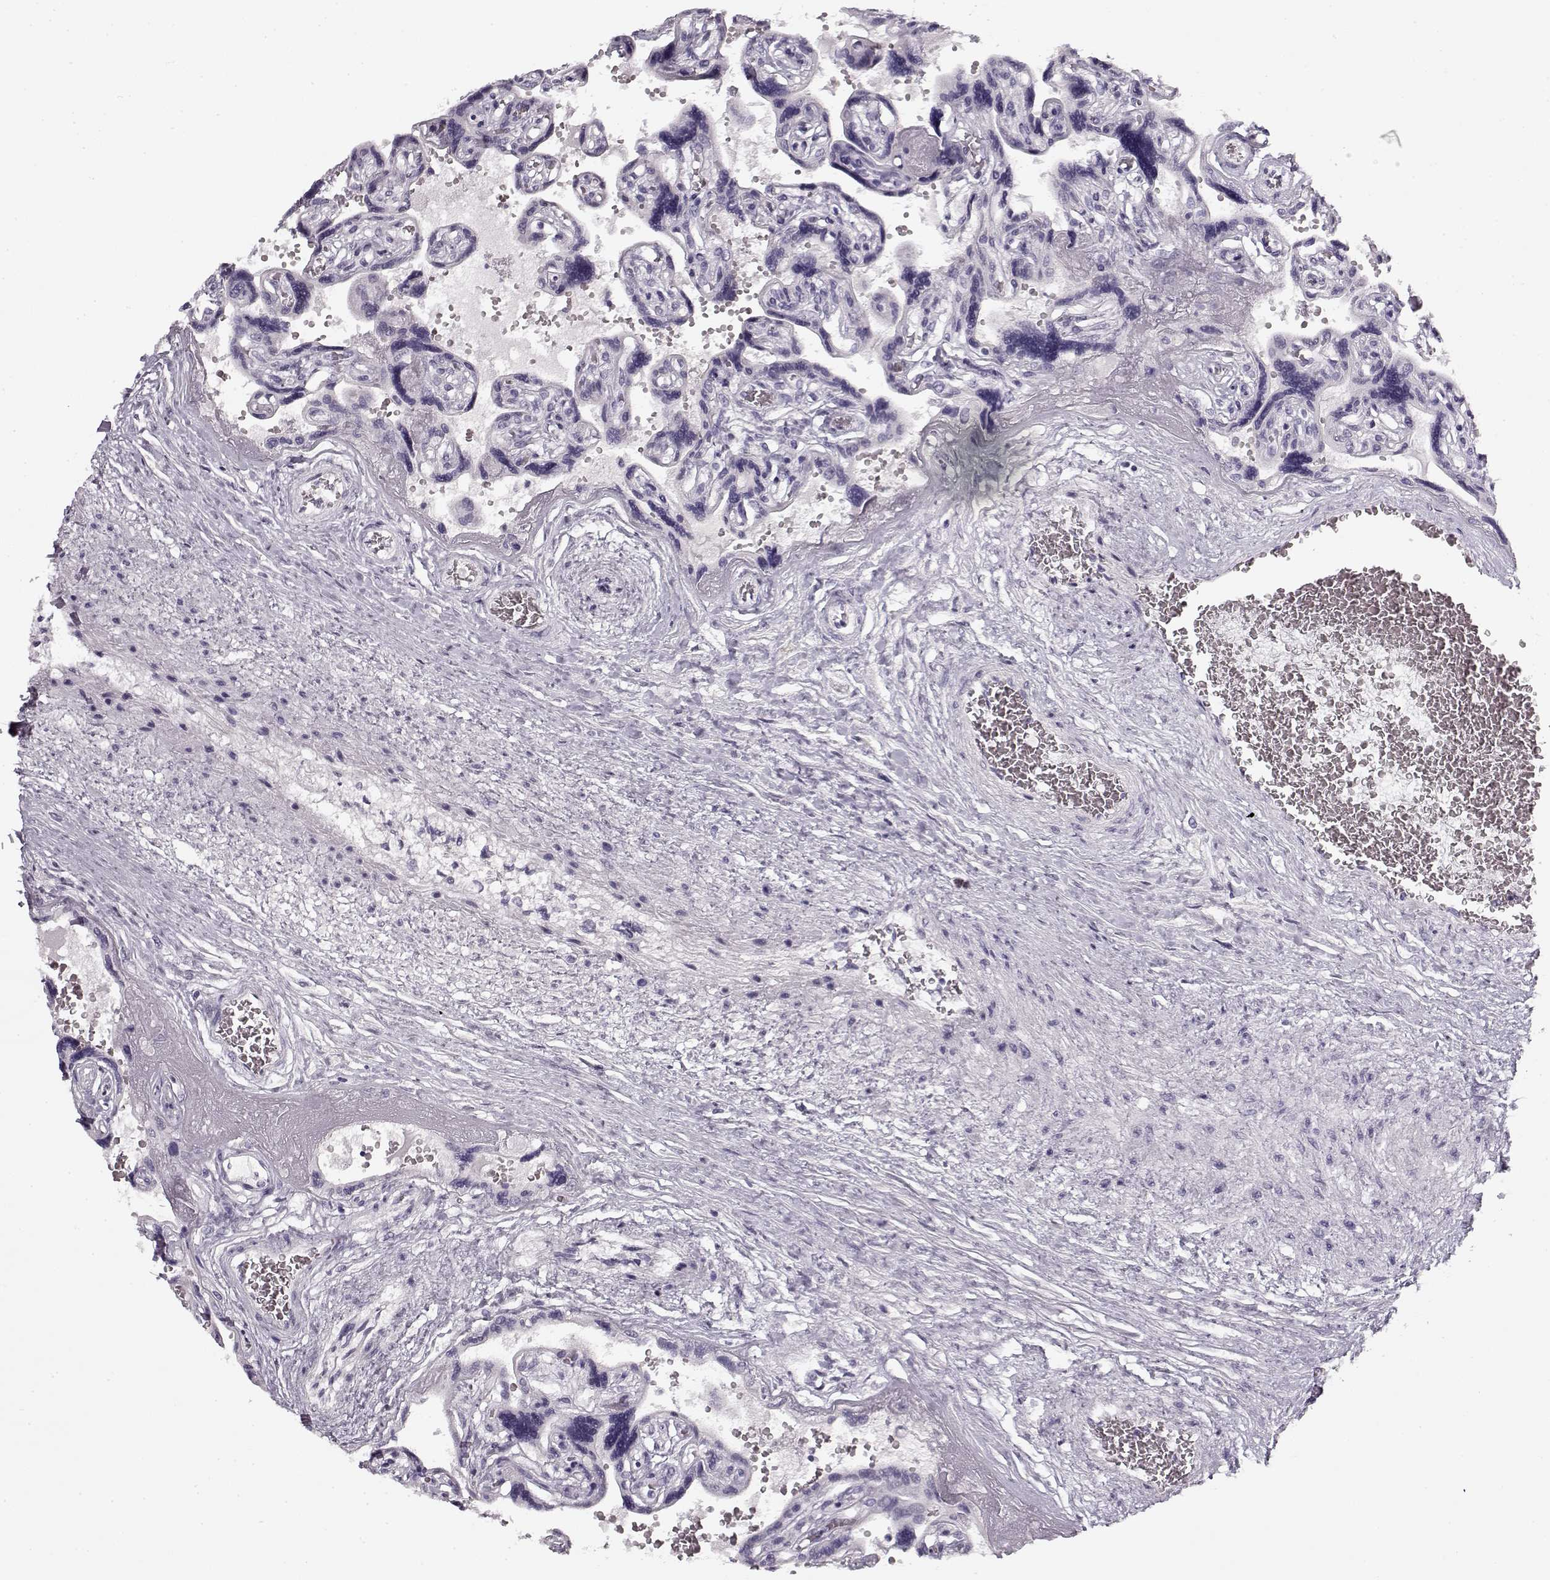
{"staining": {"intensity": "negative", "quantity": "none", "location": "none"}, "tissue": "placenta", "cell_type": "Decidual cells", "image_type": "normal", "snomed": [{"axis": "morphology", "description": "Normal tissue, NOS"}, {"axis": "topography", "description": "Placenta"}], "caption": "Decidual cells show no significant protein staining in unremarkable placenta. (DAB (3,3'-diaminobenzidine) immunohistochemistry, high magnification).", "gene": "PNMT", "patient": {"sex": "female", "age": 32}}